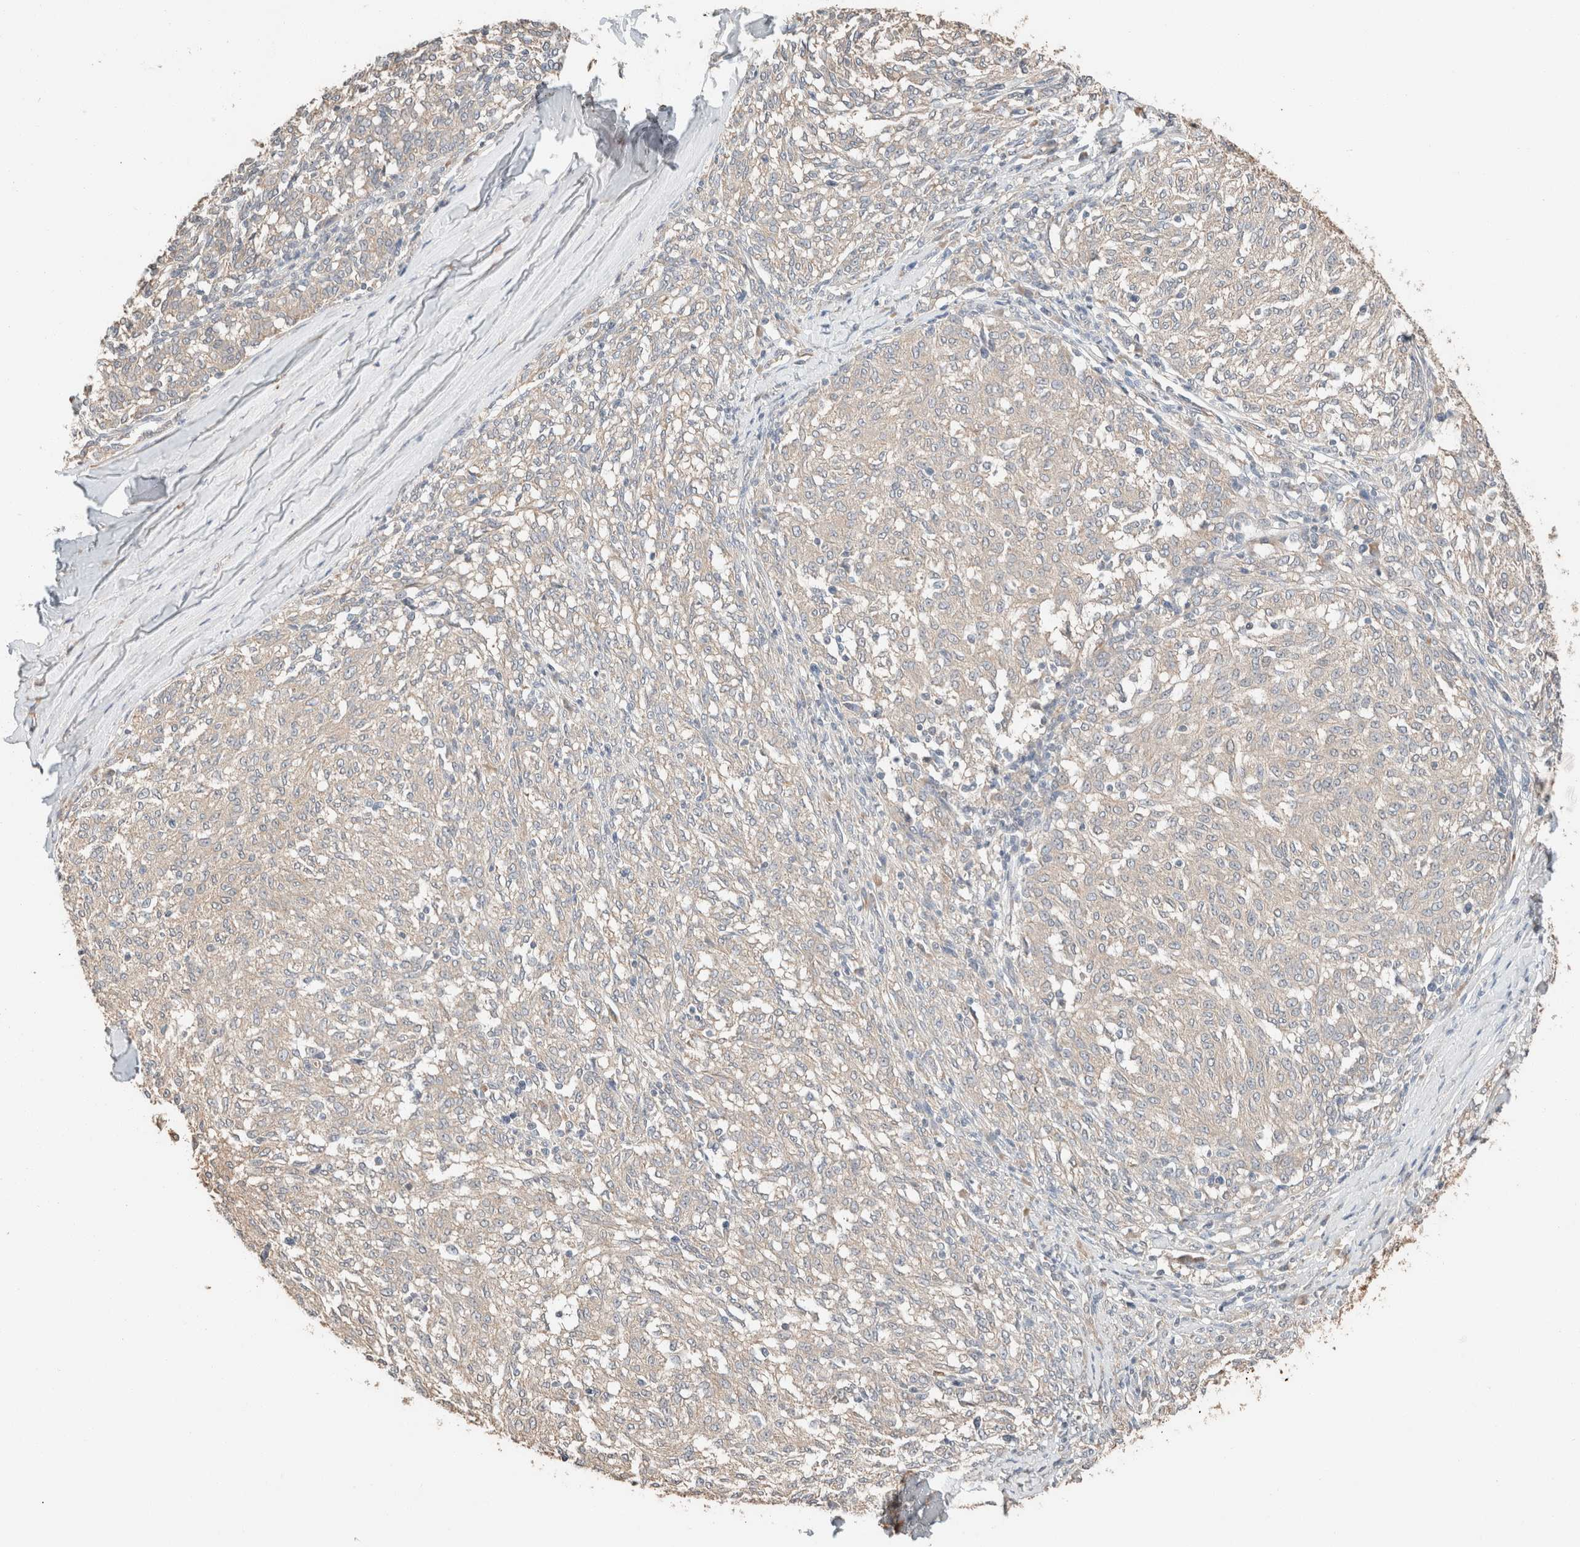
{"staining": {"intensity": "negative", "quantity": "none", "location": "none"}, "tissue": "melanoma", "cell_type": "Tumor cells", "image_type": "cancer", "snomed": [{"axis": "morphology", "description": "Malignant melanoma, NOS"}, {"axis": "topography", "description": "Skin"}], "caption": "An IHC photomicrograph of melanoma is shown. There is no staining in tumor cells of melanoma.", "gene": "TUBD1", "patient": {"sex": "female", "age": 72}}